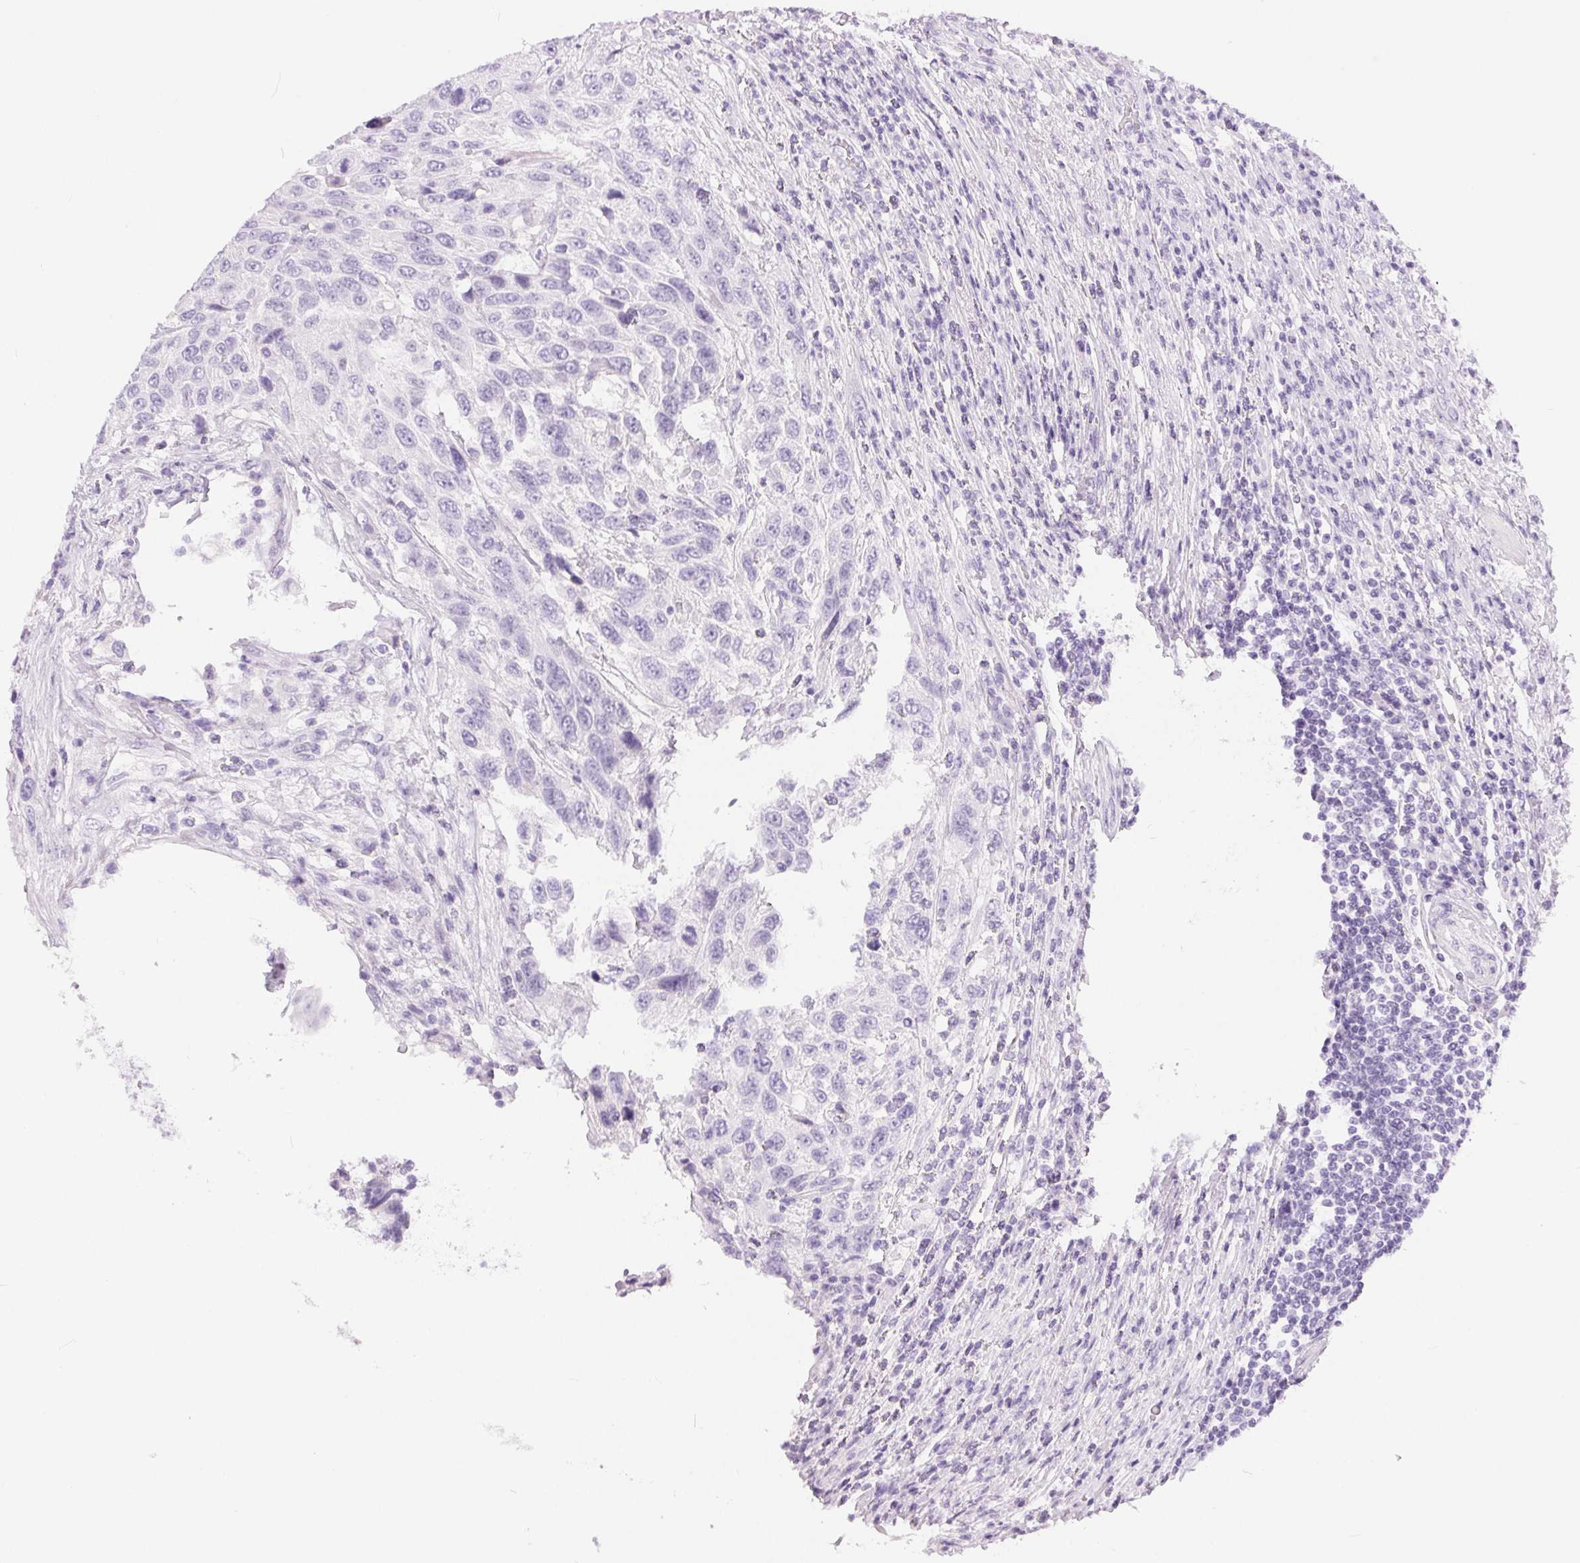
{"staining": {"intensity": "negative", "quantity": "none", "location": "none"}, "tissue": "urothelial cancer", "cell_type": "Tumor cells", "image_type": "cancer", "snomed": [{"axis": "morphology", "description": "Urothelial carcinoma, High grade"}, {"axis": "topography", "description": "Urinary bladder"}], "caption": "This is a histopathology image of immunohistochemistry (IHC) staining of urothelial cancer, which shows no expression in tumor cells.", "gene": "XDH", "patient": {"sex": "female", "age": 70}}